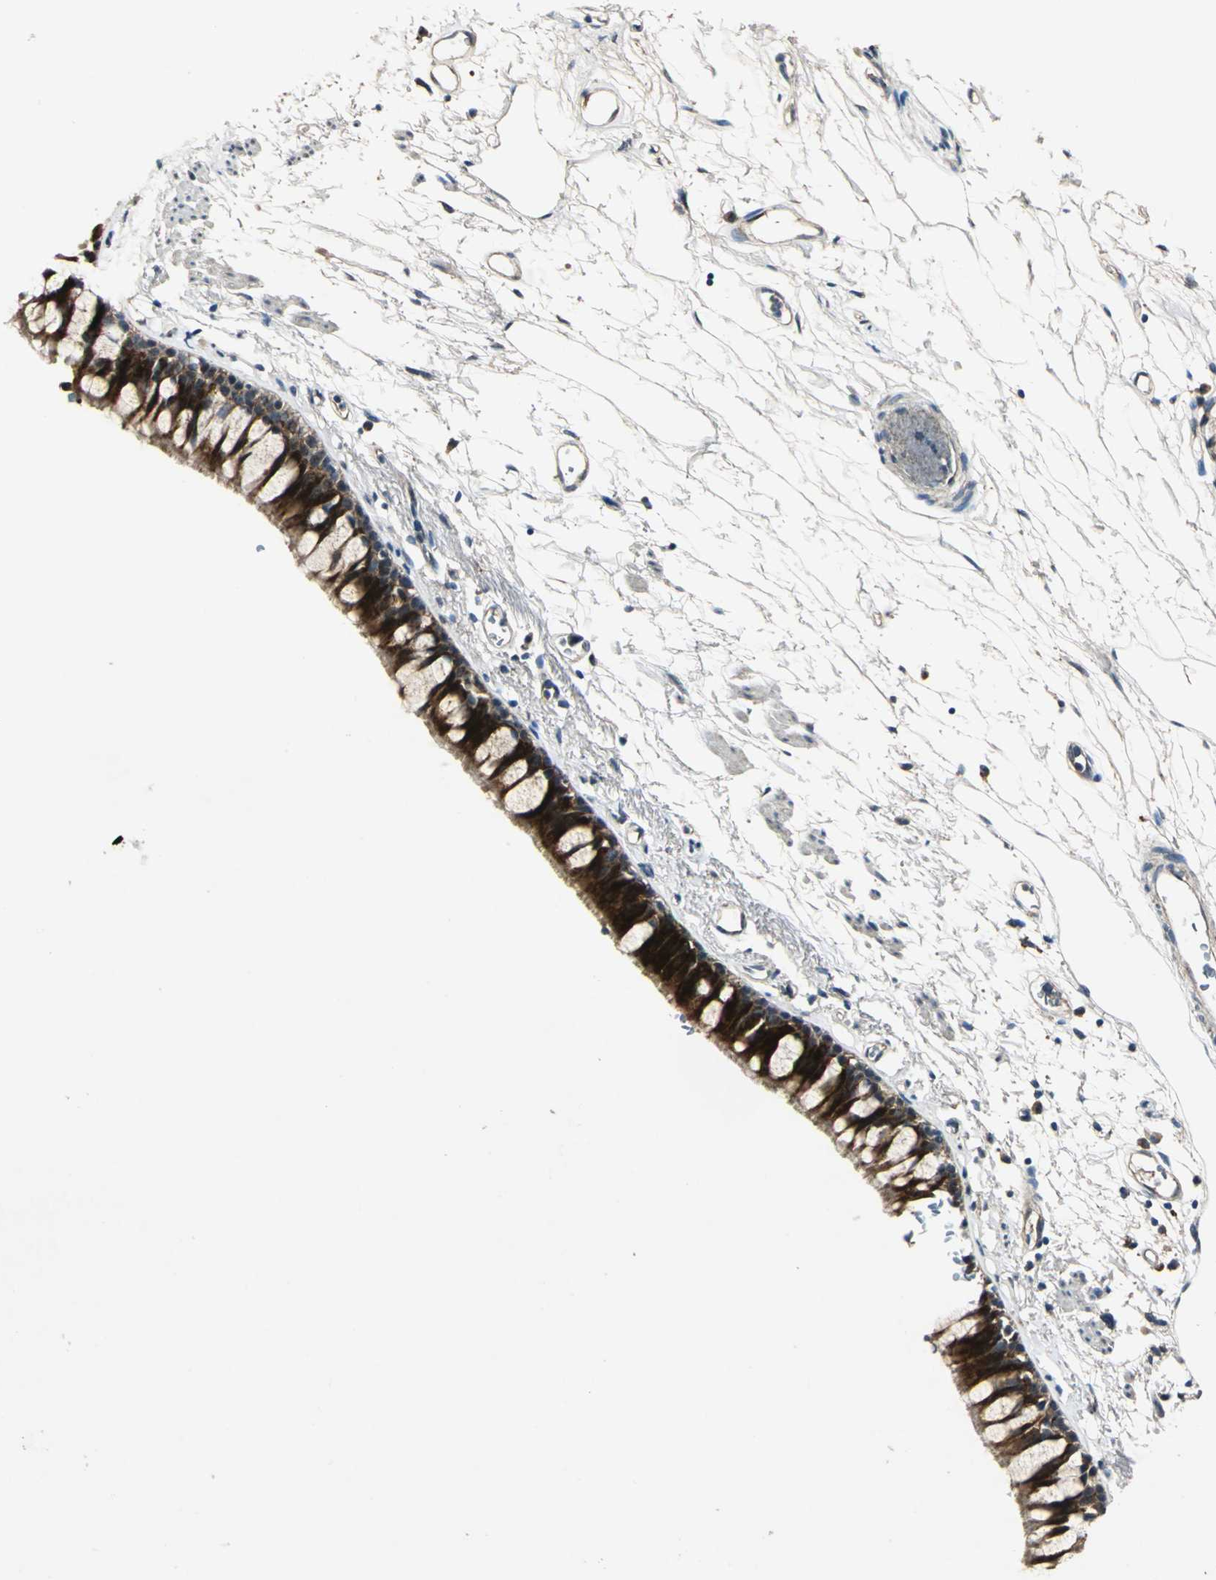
{"staining": {"intensity": "strong", "quantity": ">75%", "location": "cytoplasmic/membranous"}, "tissue": "bronchus", "cell_type": "Respiratory epithelial cells", "image_type": "normal", "snomed": [{"axis": "morphology", "description": "Normal tissue, NOS"}, {"axis": "topography", "description": "Bronchus"}], "caption": "An image of bronchus stained for a protein exhibits strong cytoplasmic/membranous brown staining in respiratory epithelial cells.", "gene": "AHSA1", "patient": {"sex": "female", "age": 73}}